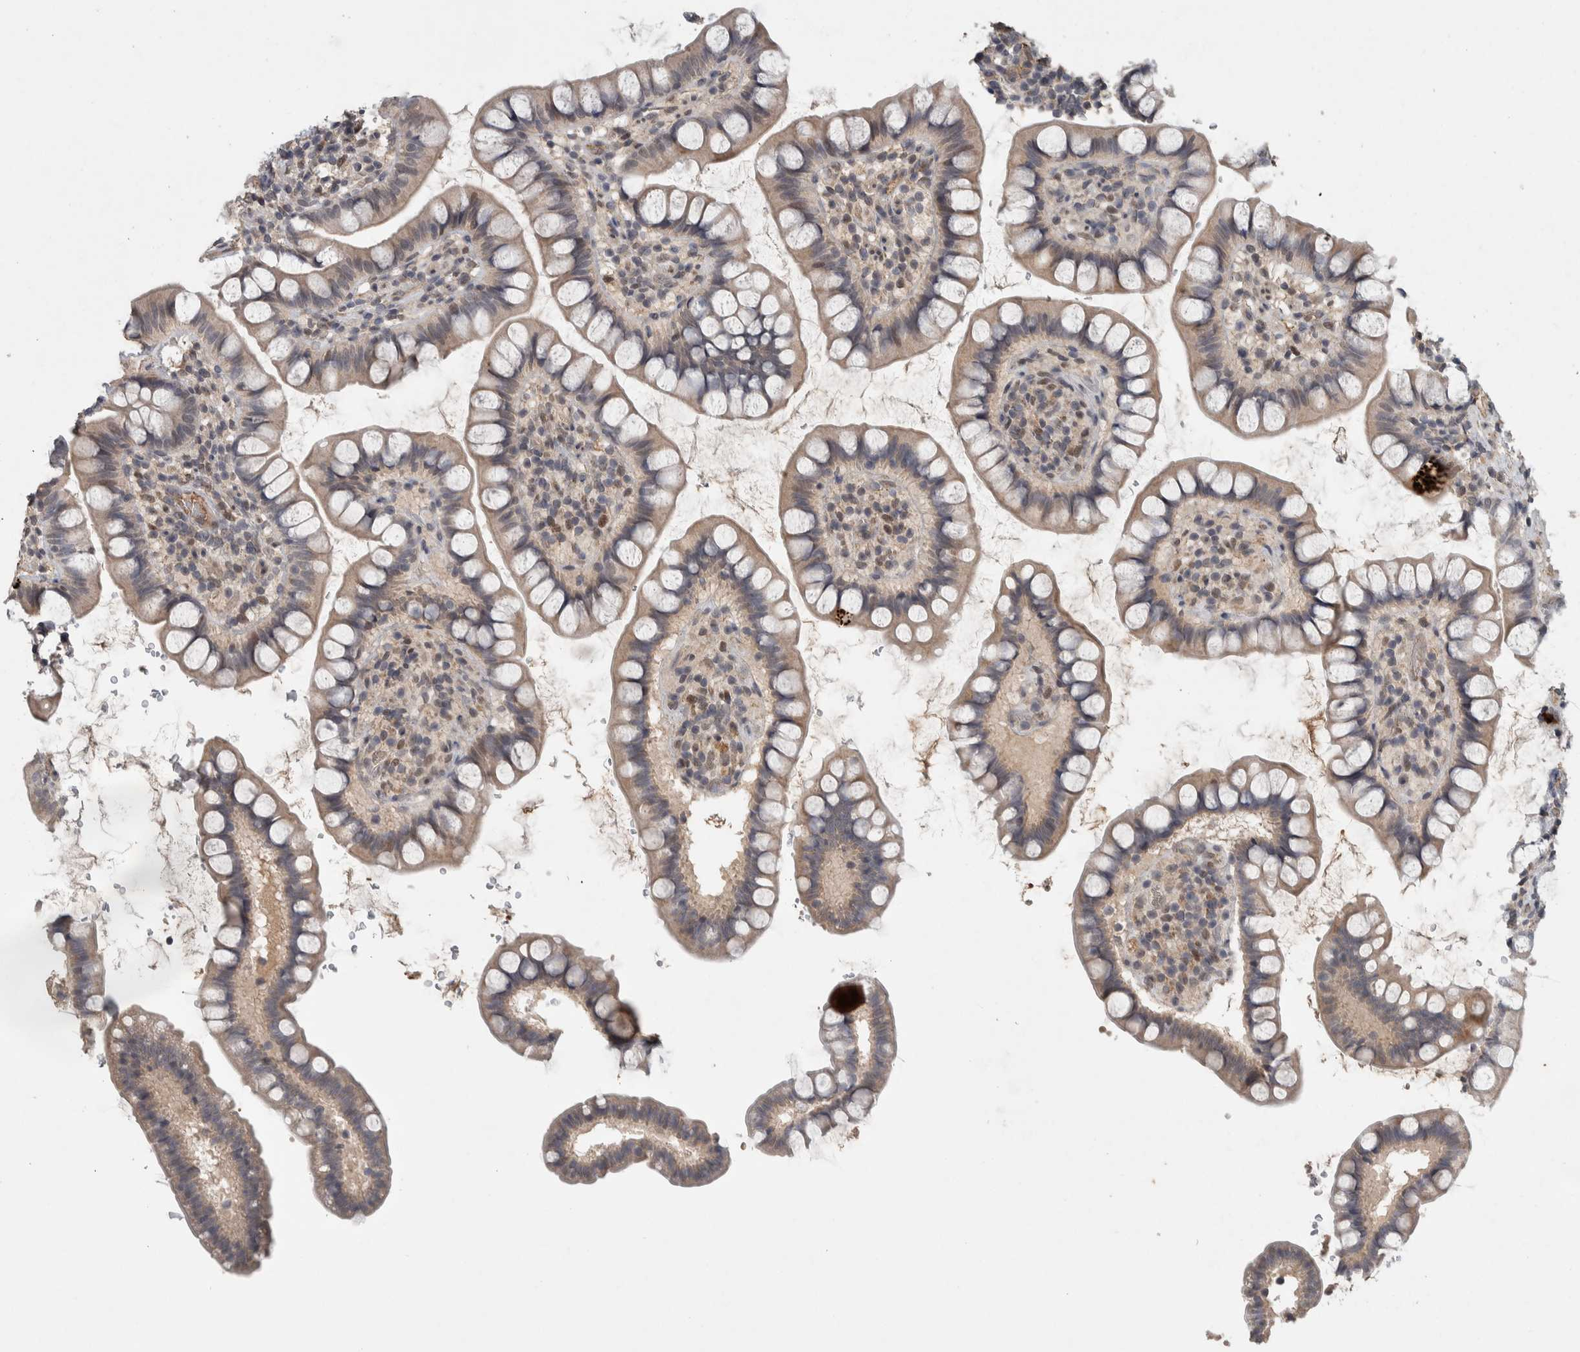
{"staining": {"intensity": "strong", "quantity": "<25%", "location": "cytoplasmic/membranous"}, "tissue": "small intestine", "cell_type": "Glandular cells", "image_type": "normal", "snomed": [{"axis": "morphology", "description": "Normal tissue, NOS"}, {"axis": "topography", "description": "Smooth muscle"}, {"axis": "topography", "description": "Small intestine"}], "caption": "Benign small intestine demonstrates strong cytoplasmic/membranous staining in about <25% of glandular cells, visualized by immunohistochemistry. (Brightfield microscopy of DAB IHC at high magnification).", "gene": "CHRM3", "patient": {"sex": "female", "age": 84}}